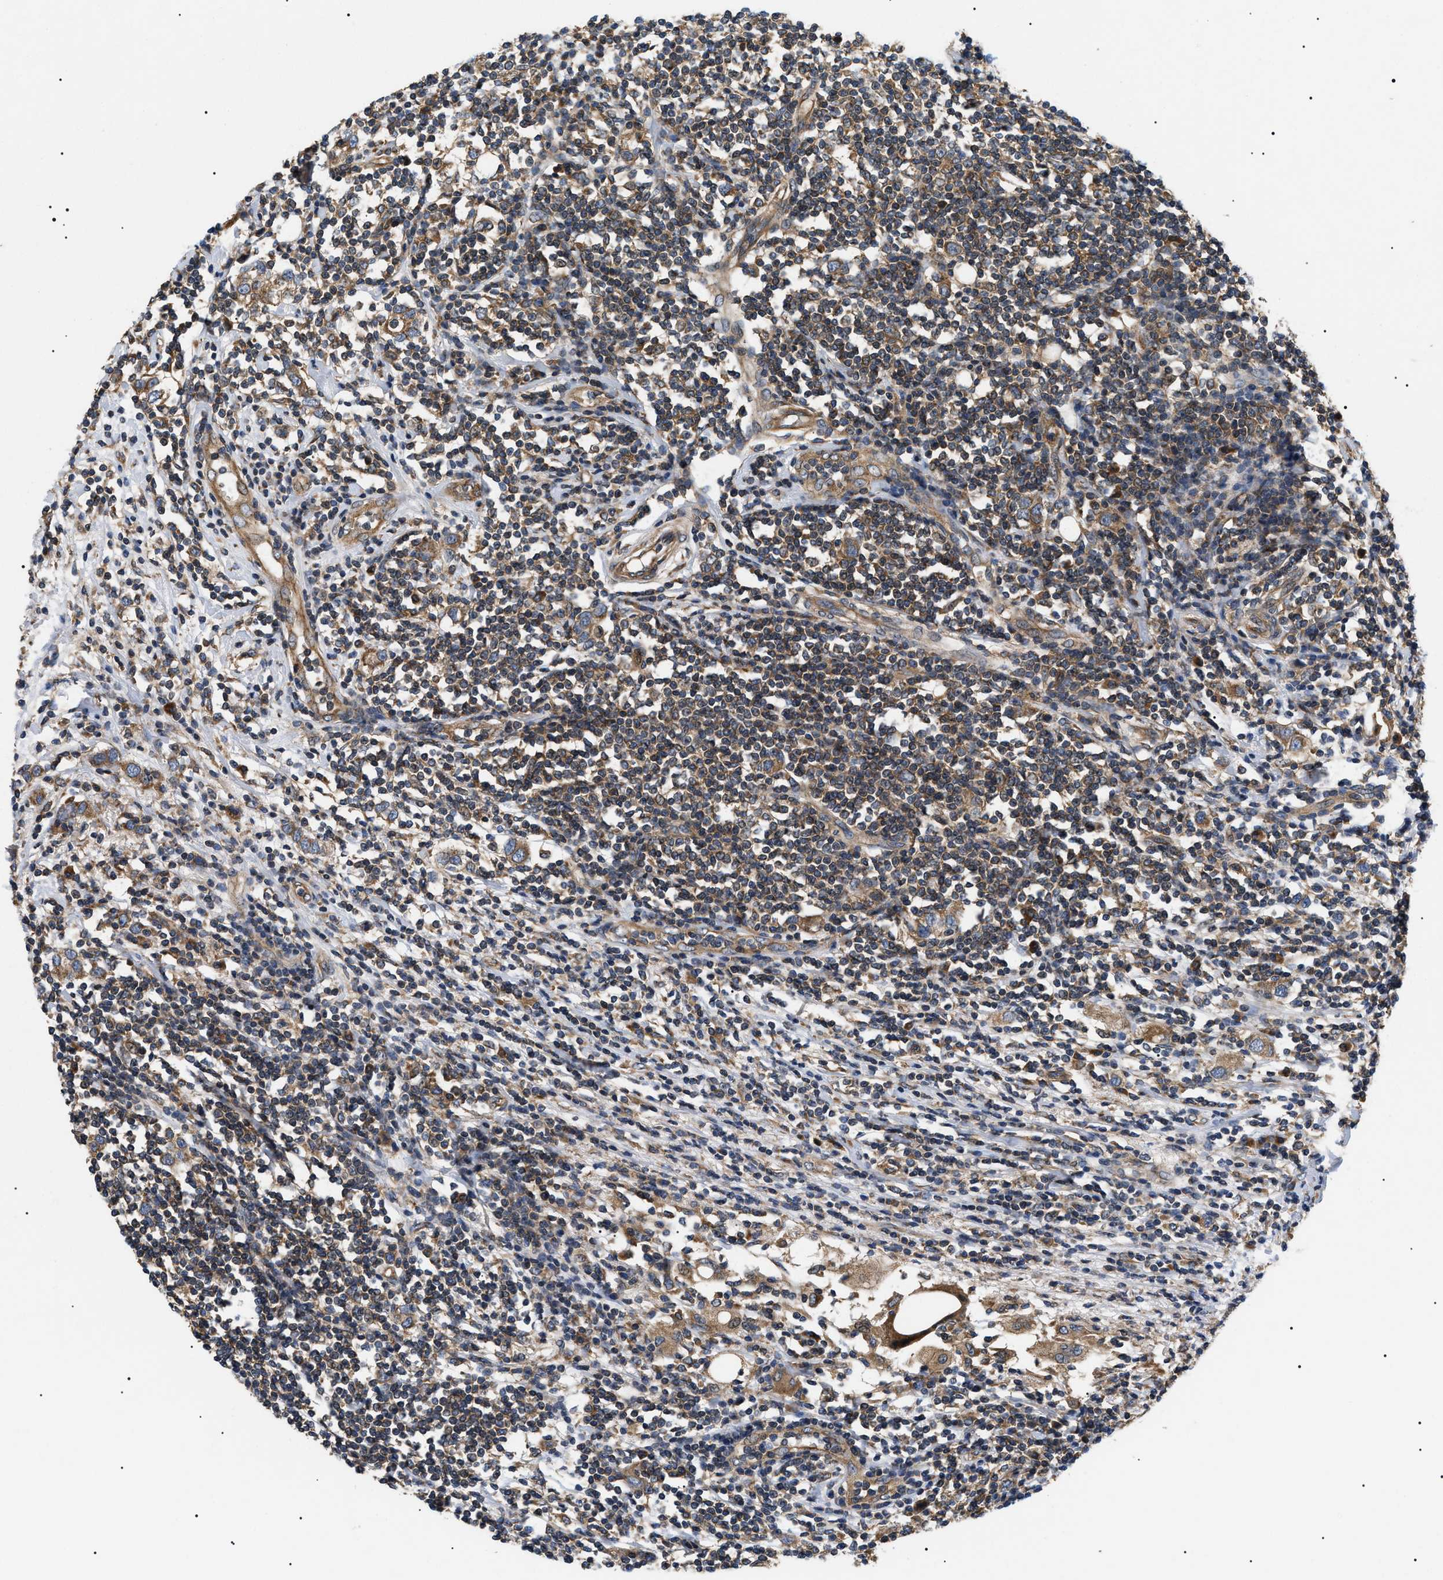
{"staining": {"intensity": "moderate", "quantity": ">75%", "location": "cytoplasmic/membranous"}, "tissue": "breast cancer", "cell_type": "Tumor cells", "image_type": "cancer", "snomed": [{"axis": "morphology", "description": "Duct carcinoma"}, {"axis": "topography", "description": "Breast"}], "caption": "High-power microscopy captured an immunohistochemistry (IHC) micrograph of breast cancer (infiltrating ductal carcinoma), revealing moderate cytoplasmic/membranous expression in approximately >75% of tumor cells.", "gene": "PPM1B", "patient": {"sex": "female", "age": 50}}